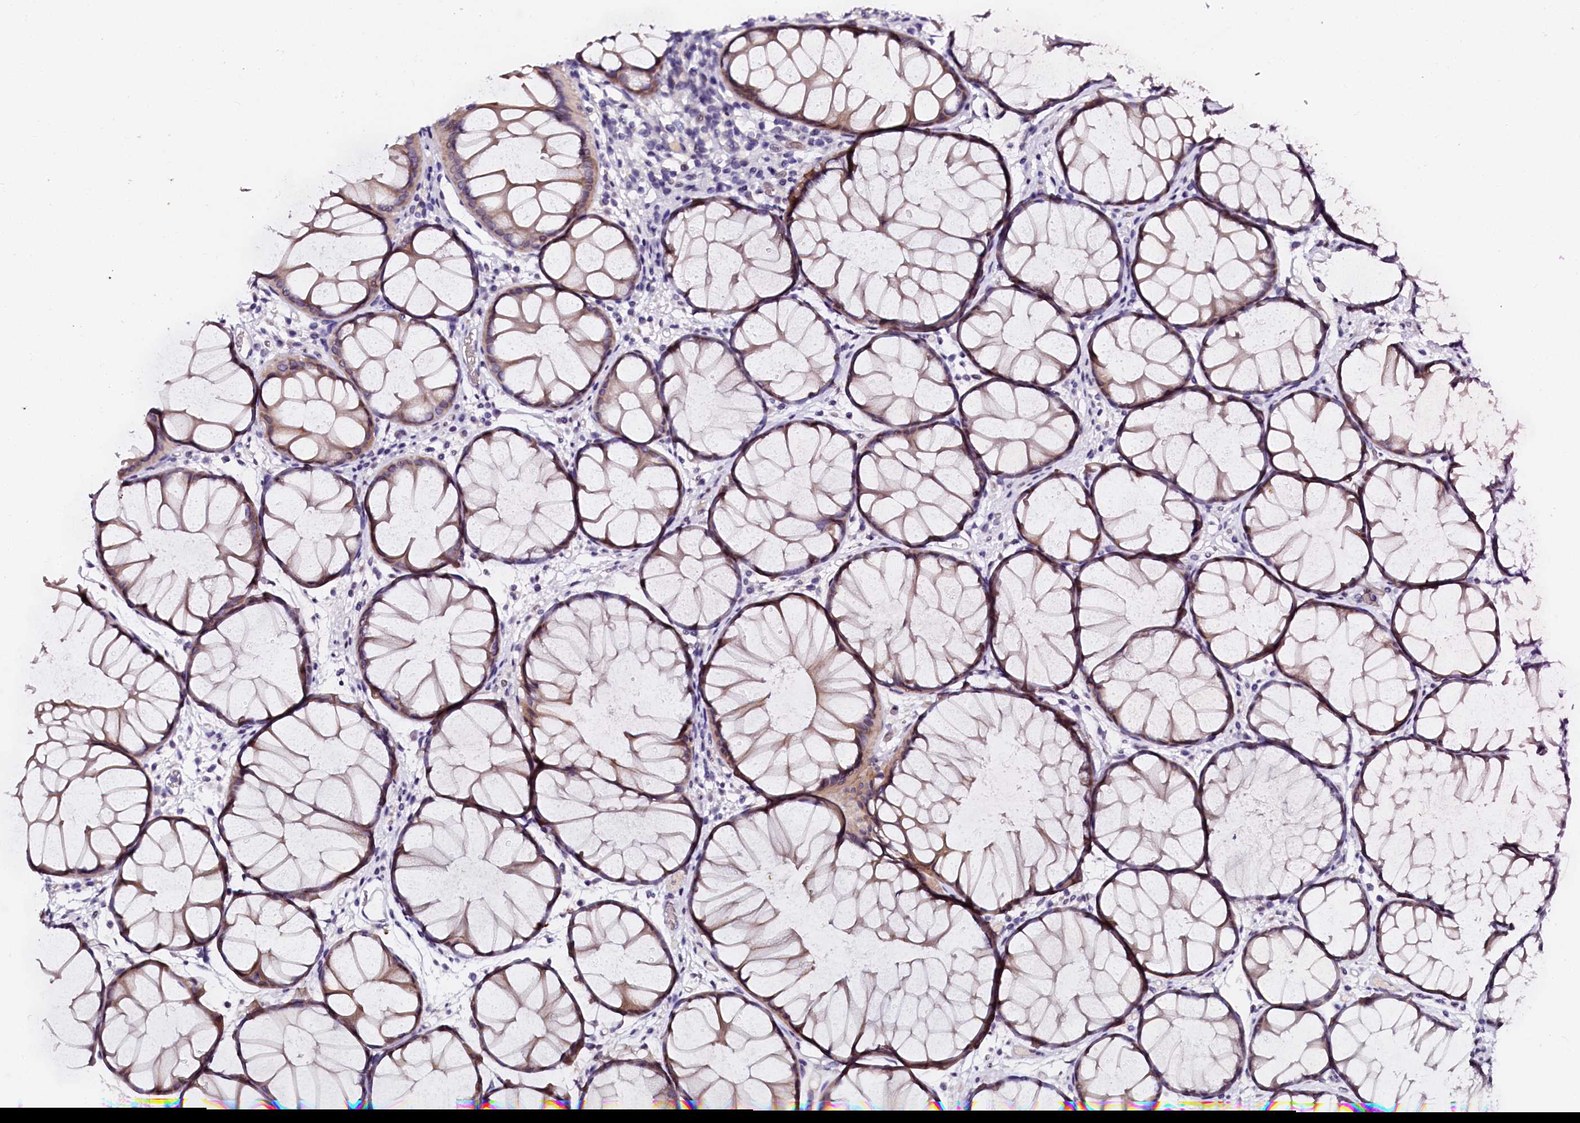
{"staining": {"intensity": "moderate", "quantity": ">75%", "location": "cytoplasmic/membranous"}, "tissue": "colon", "cell_type": "Glandular cells", "image_type": "normal", "snomed": [{"axis": "morphology", "description": "Normal tissue, NOS"}, {"axis": "topography", "description": "Colon"}], "caption": "A medium amount of moderate cytoplasmic/membranous staining is seen in approximately >75% of glandular cells in unremarkable colon.", "gene": "CTDSPL2", "patient": {"sex": "female", "age": 82}}